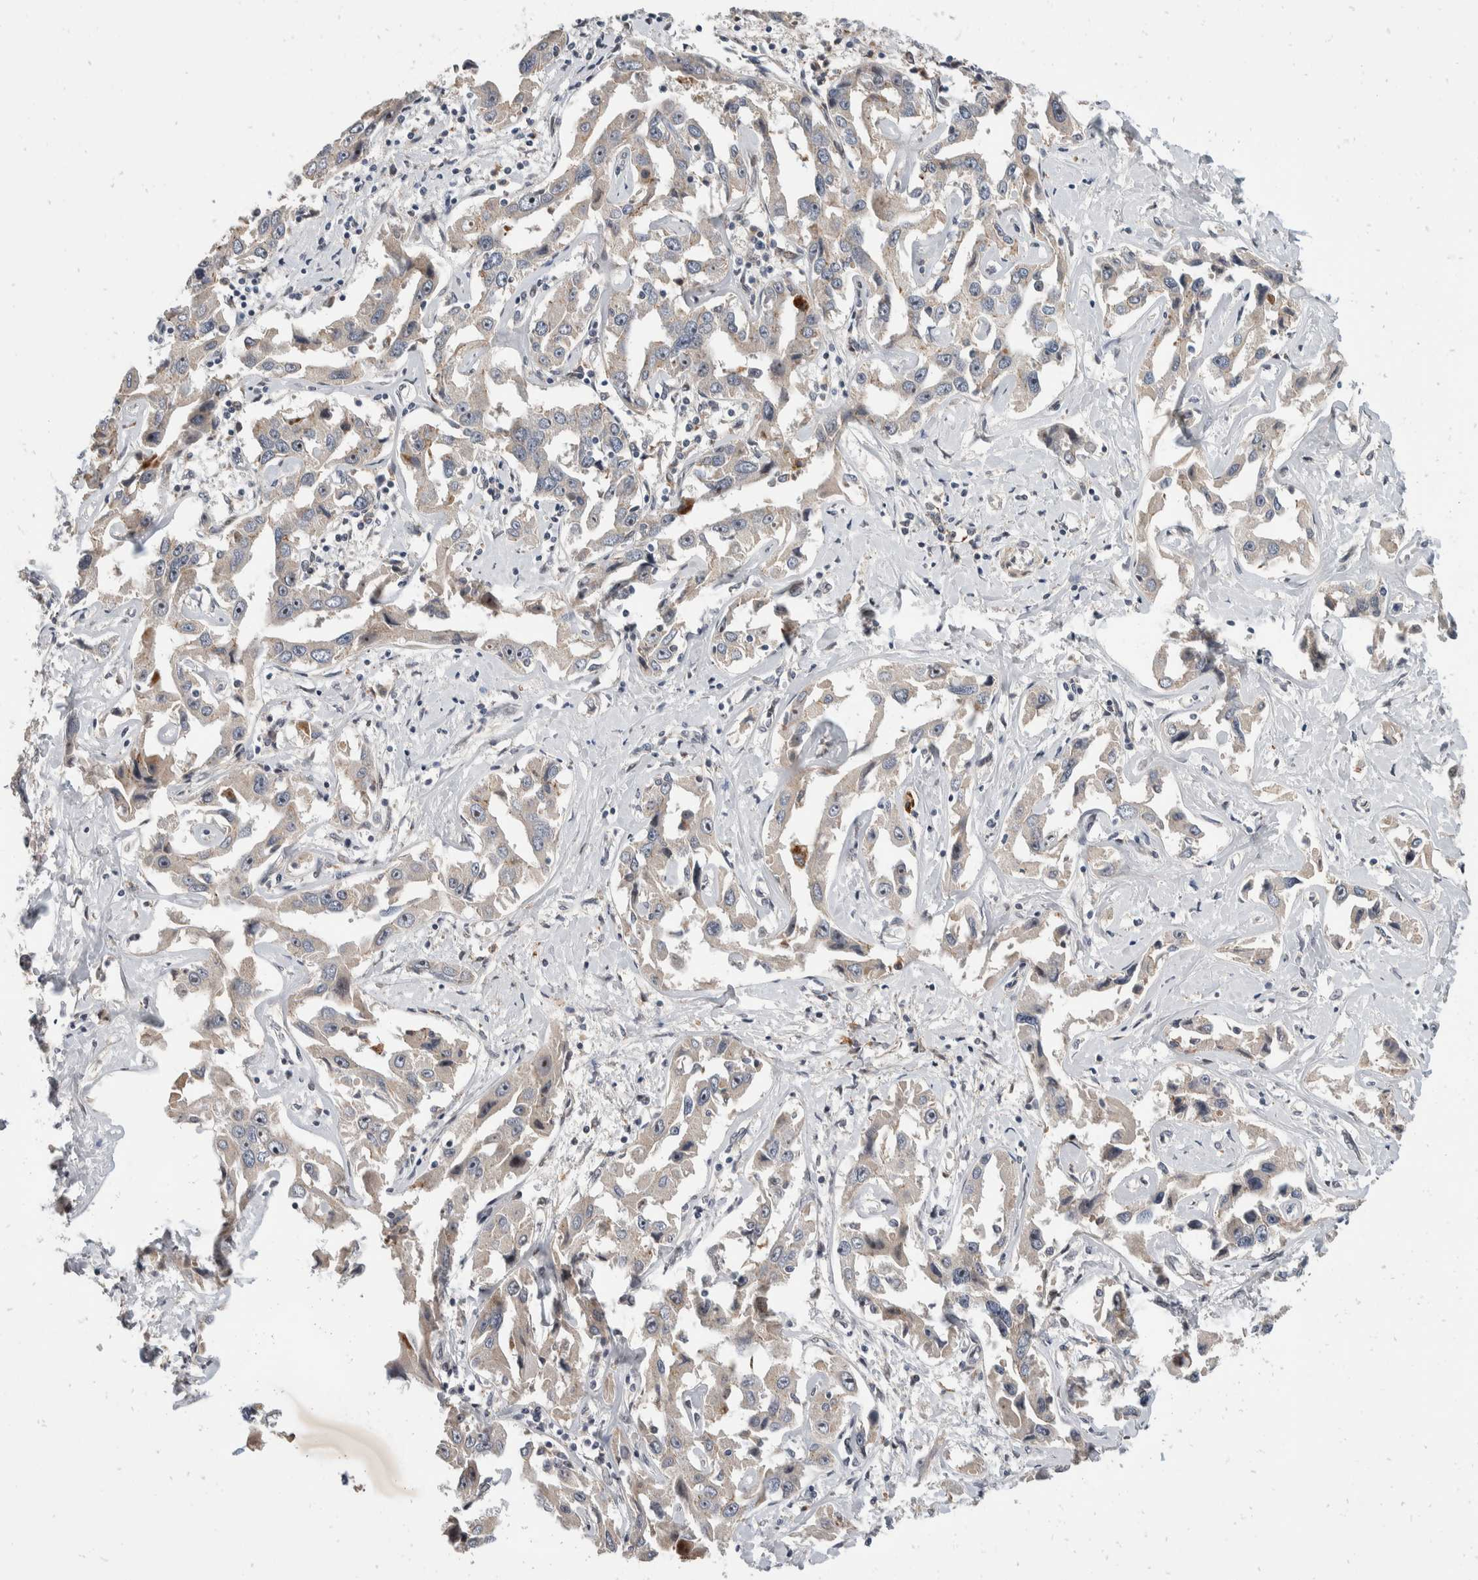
{"staining": {"intensity": "weak", "quantity": "<25%", "location": "cytoplasmic/membranous,nuclear"}, "tissue": "liver cancer", "cell_type": "Tumor cells", "image_type": "cancer", "snomed": [{"axis": "morphology", "description": "Cholangiocarcinoma"}, {"axis": "topography", "description": "Liver"}], "caption": "IHC of human liver cancer exhibits no staining in tumor cells.", "gene": "ZNF703", "patient": {"sex": "male", "age": 59}}